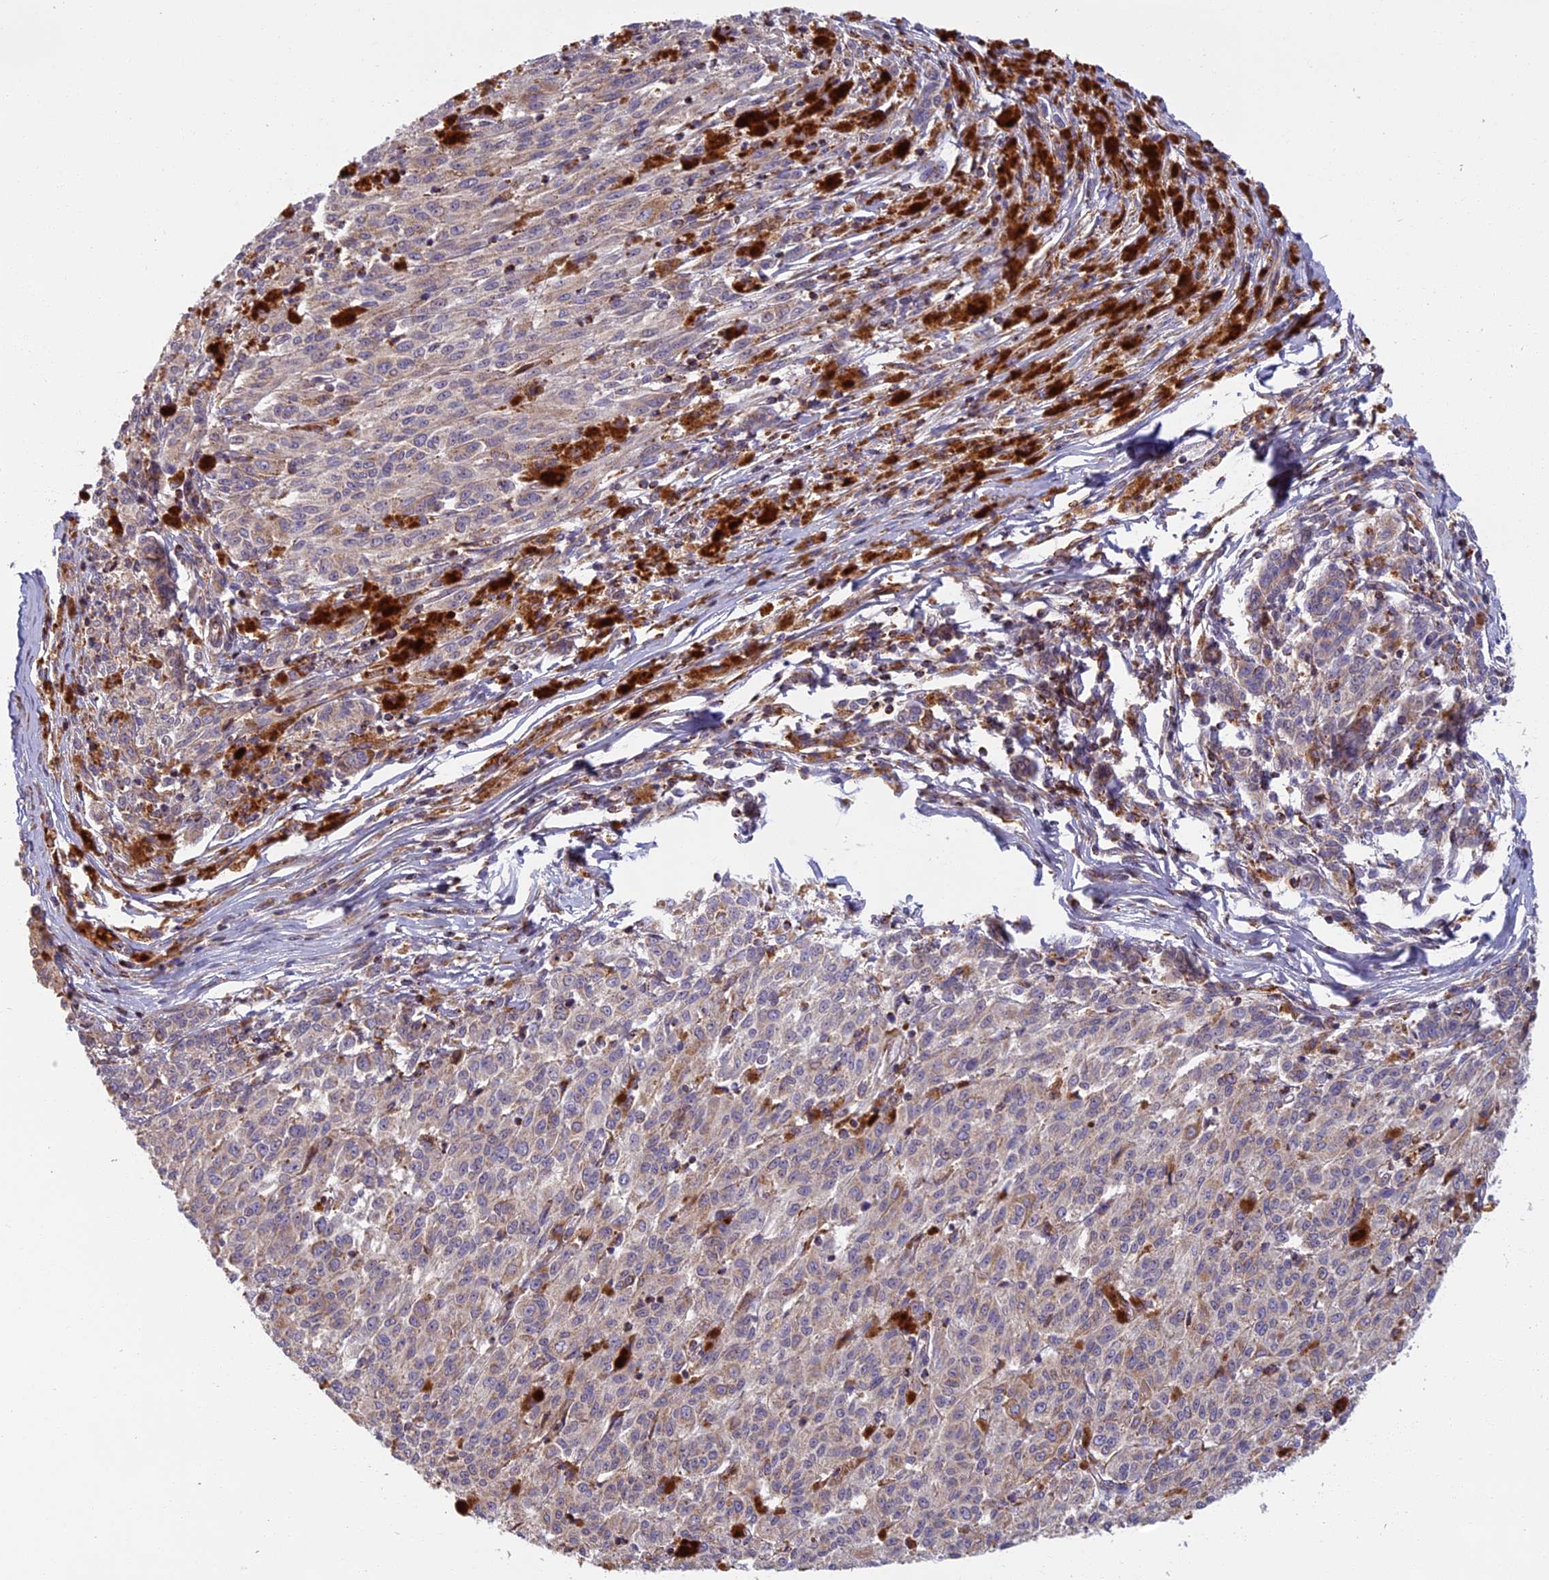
{"staining": {"intensity": "weak", "quantity": "25%-75%", "location": "cytoplasmic/membranous"}, "tissue": "melanoma", "cell_type": "Tumor cells", "image_type": "cancer", "snomed": [{"axis": "morphology", "description": "Malignant melanoma, NOS"}, {"axis": "topography", "description": "Skin"}], "caption": "An image showing weak cytoplasmic/membranous expression in about 25%-75% of tumor cells in malignant melanoma, as visualized by brown immunohistochemical staining.", "gene": "EDAR", "patient": {"sex": "female", "age": 52}}